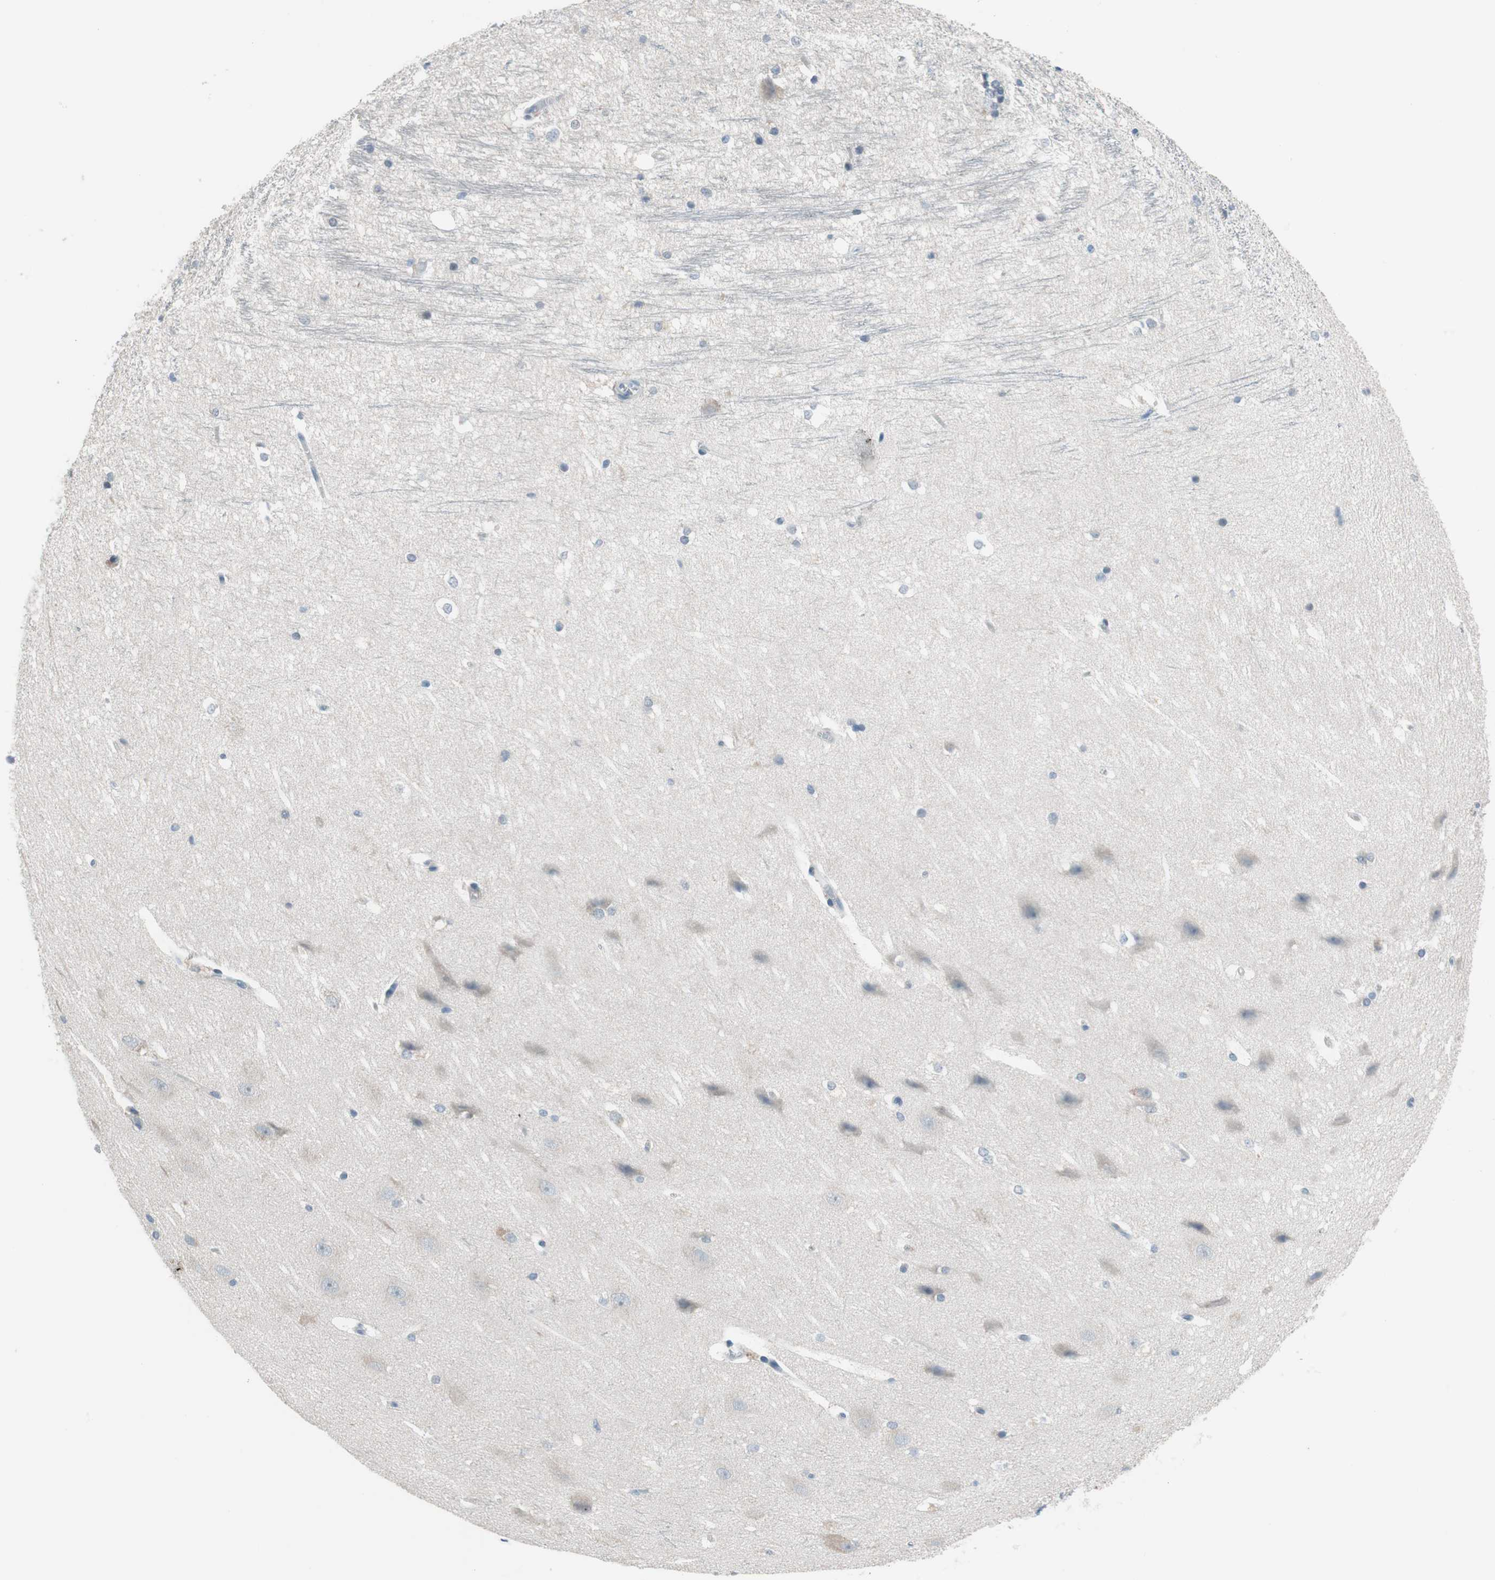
{"staining": {"intensity": "weak", "quantity": "<25%", "location": "cytoplasmic/membranous"}, "tissue": "hippocampus", "cell_type": "Glial cells", "image_type": "normal", "snomed": [{"axis": "morphology", "description": "Normal tissue, NOS"}, {"axis": "topography", "description": "Hippocampus"}], "caption": "Immunohistochemistry (IHC) image of unremarkable hippocampus: hippocampus stained with DAB demonstrates no significant protein expression in glial cells. The staining was performed using DAB to visualize the protein expression in brown, while the nuclei were stained in blue with hematoxylin (Magnification: 20x).", "gene": "GRHL1", "patient": {"sex": "female", "age": 19}}